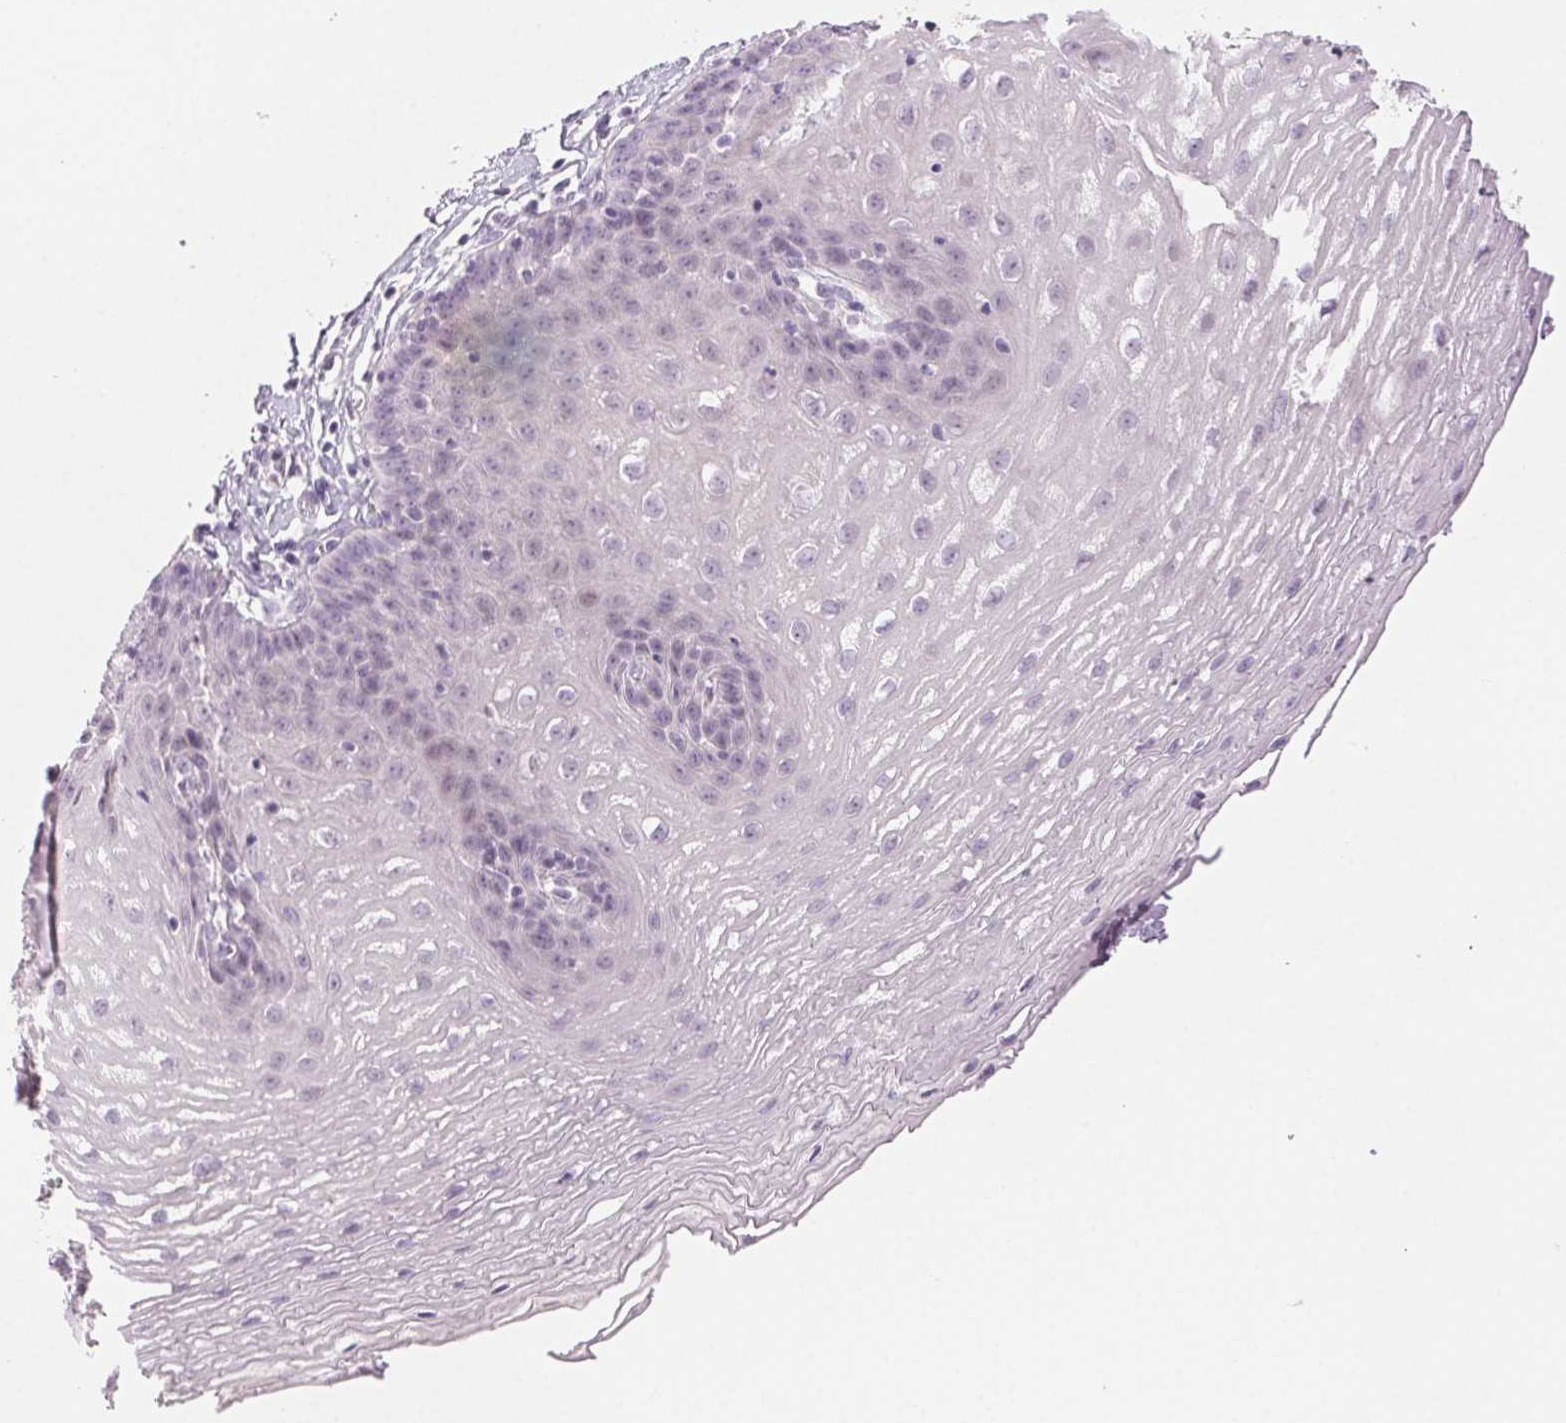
{"staining": {"intensity": "negative", "quantity": "none", "location": "none"}, "tissue": "esophagus", "cell_type": "Squamous epithelial cells", "image_type": "normal", "snomed": [{"axis": "morphology", "description": "Normal tissue, NOS"}, {"axis": "topography", "description": "Esophagus"}], "caption": "An IHC image of unremarkable esophagus is shown. There is no staining in squamous epithelial cells of esophagus. (DAB (3,3'-diaminobenzidine) immunohistochemistry visualized using brightfield microscopy, high magnification).", "gene": "BPIFB2", "patient": {"sex": "female", "age": 81}}